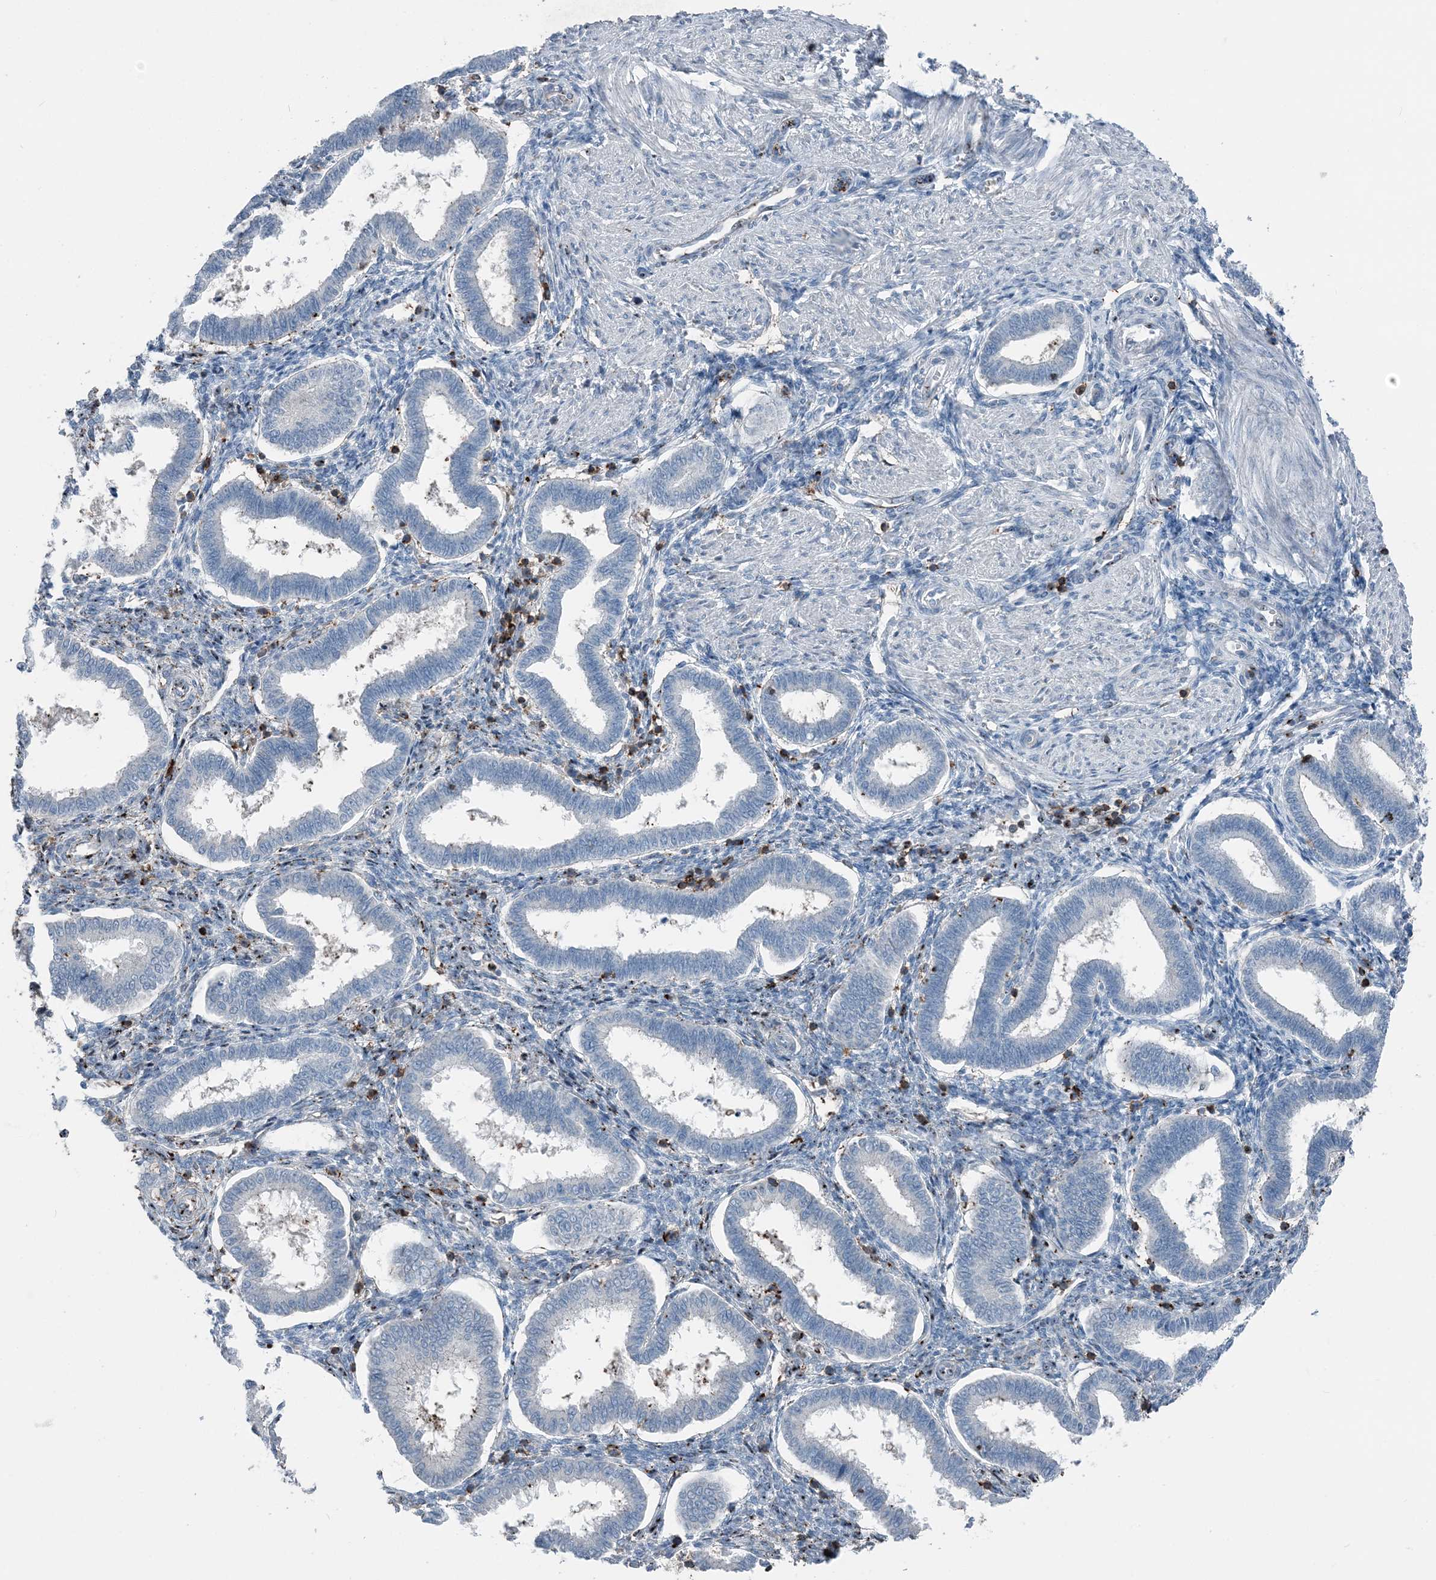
{"staining": {"intensity": "negative", "quantity": "none", "location": "none"}, "tissue": "endometrium", "cell_type": "Cells in endometrial stroma", "image_type": "normal", "snomed": [{"axis": "morphology", "description": "Normal tissue, NOS"}, {"axis": "topography", "description": "Endometrium"}], "caption": "This photomicrograph is of benign endometrium stained with immunohistochemistry to label a protein in brown with the nuclei are counter-stained blue. There is no staining in cells in endometrial stroma. Nuclei are stained in blue.", "gene": "CFL1", "patient": {"sex": "female", "age": 24}}